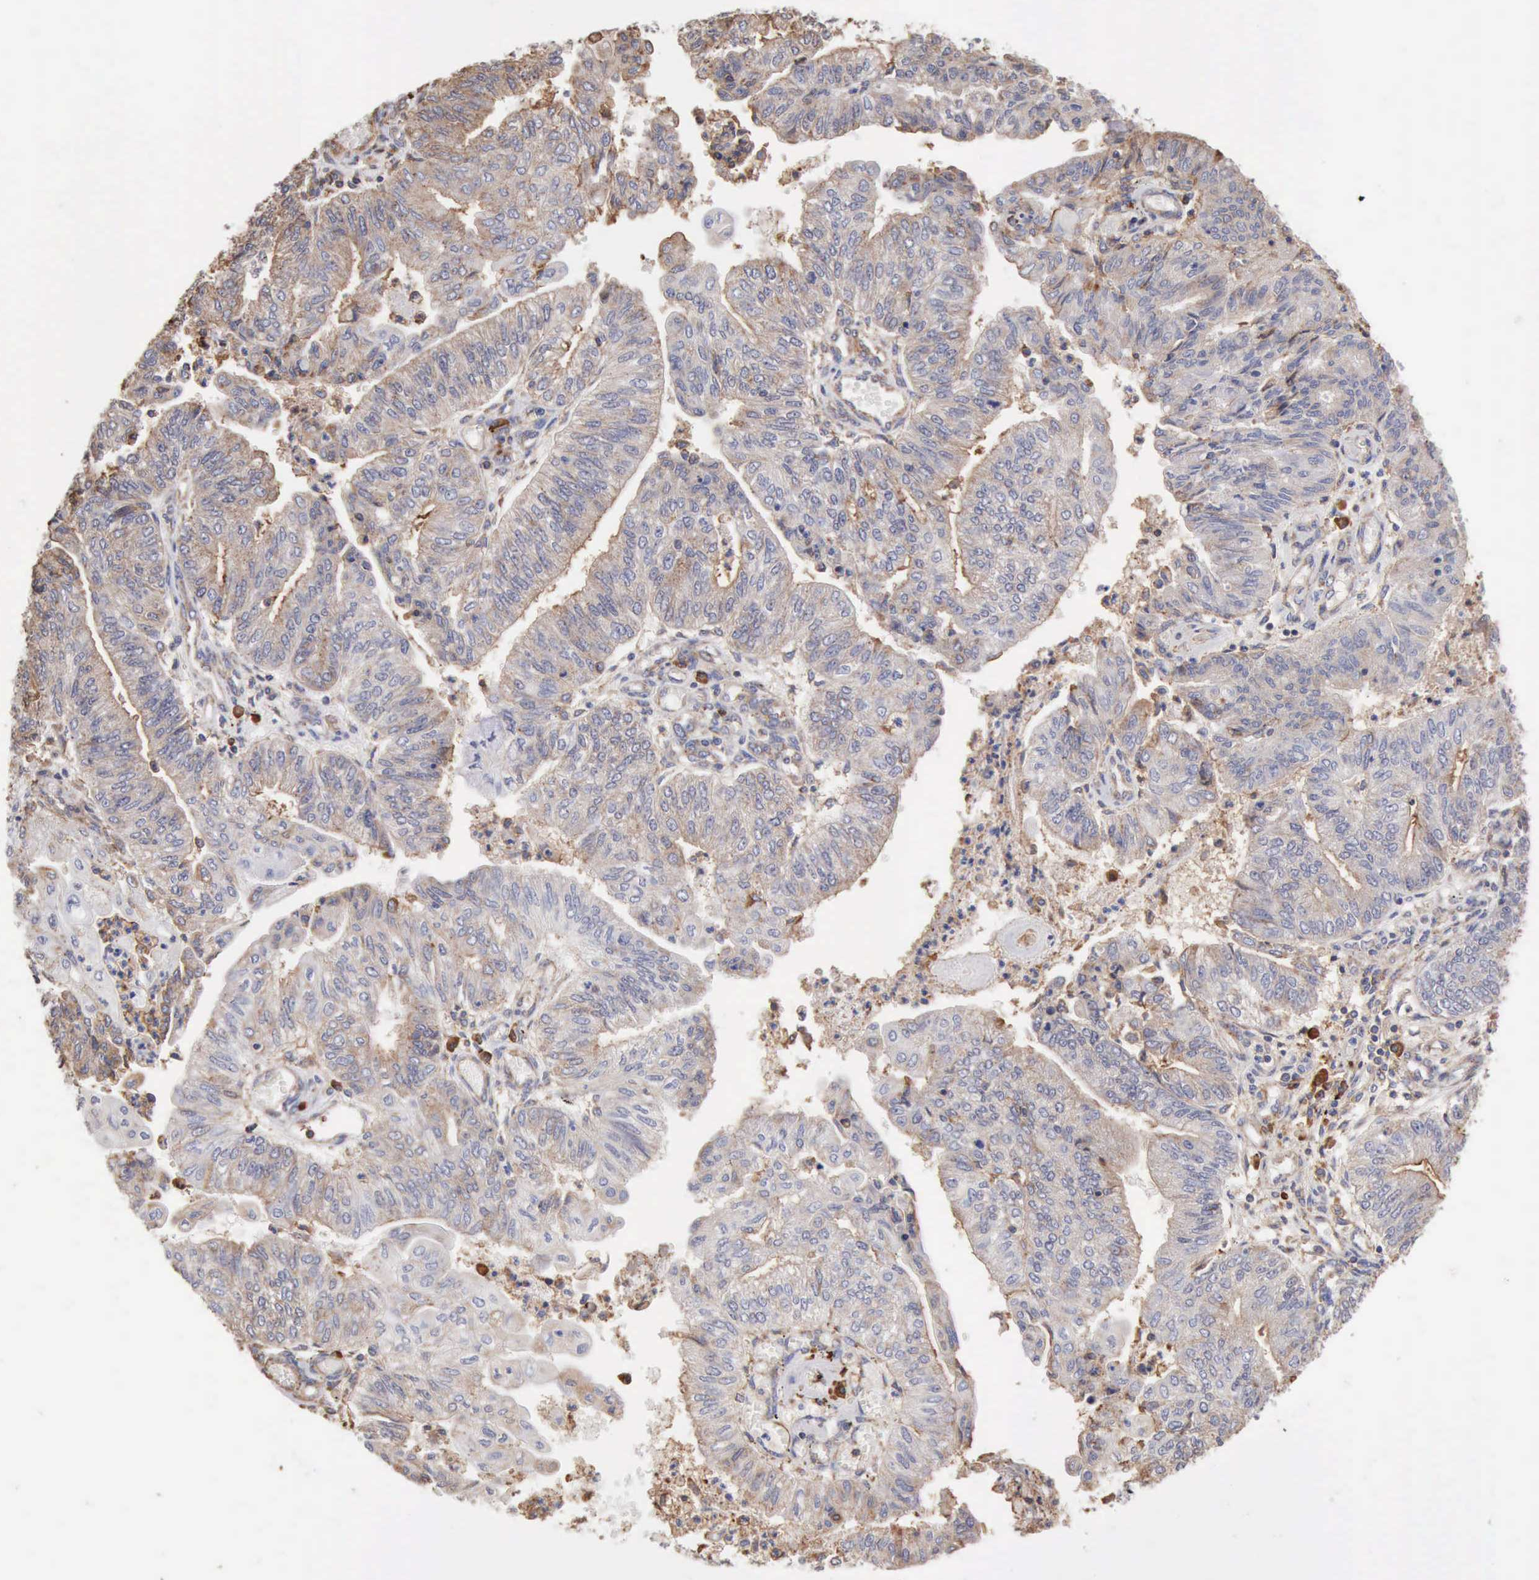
{"staining": {"intensity": "weak", "quantity": "25%-75%", "location": "cytoplasmic/membranous"}, "tissue": "endometrial cancer", "cell_type": "Tumor cells", "image_type": "cancer", "snomed": [{"axis": "morphology", "description": "Adenocarcinoma, NOS"}, {"axis": "topography", "description": "Endometrium"}], "caption": "Brown immunohistochemical staining in endometrial cancer shows weak cytoplasmic/membranous expression in about 25%-75% of tumor cells.", "gene": "GPR101", "patient": {"sex": "female", "age": 59}}